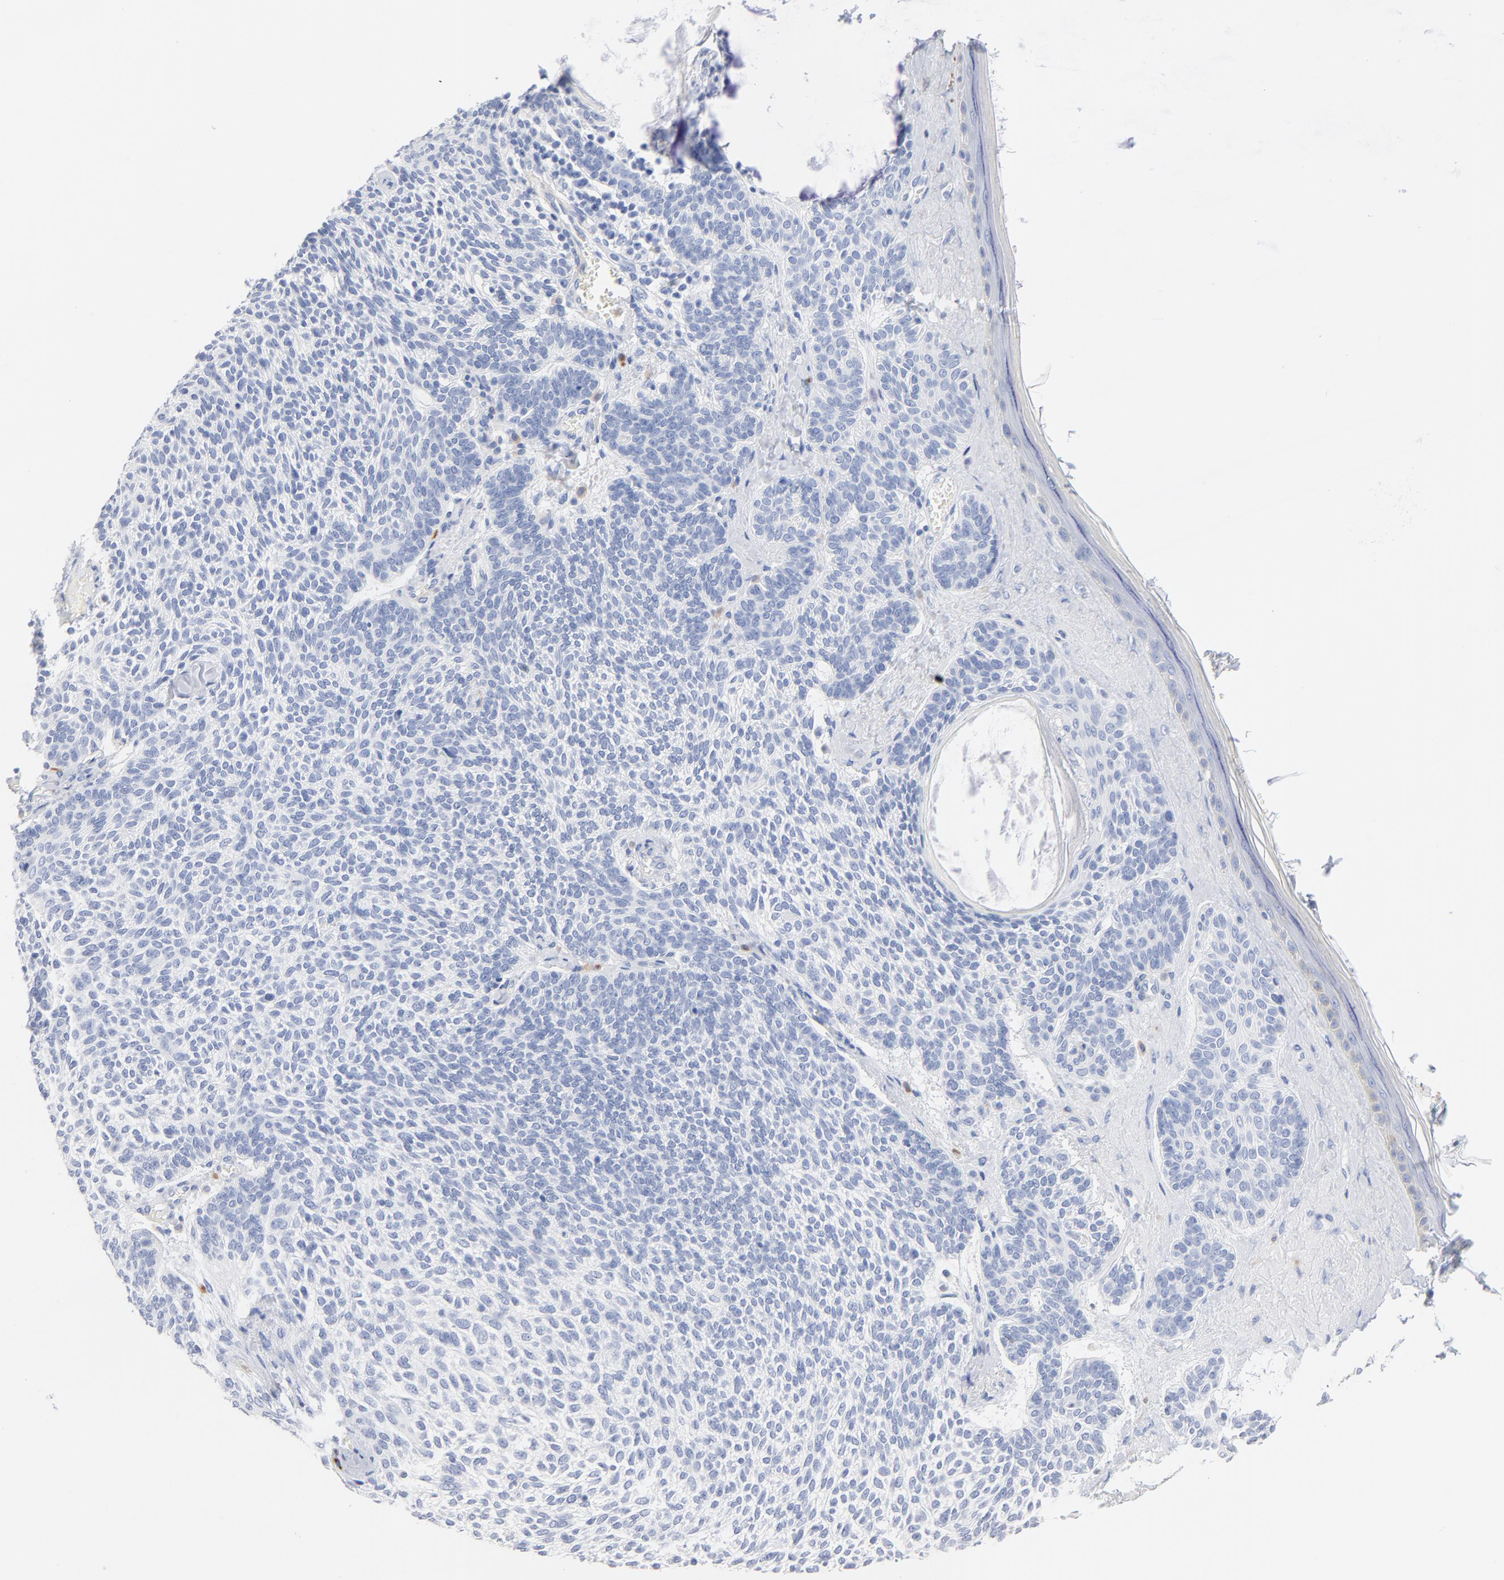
{"staining": {"intensity": "negative", "quantity": "none", "location": "none"}, "tissue": "skin cancer", "cell_type": "Tumor cells", "image_type": "cancer", "snomed": [{"axis": "morphology", "description": "Normal tissue, NOS"}, {"axis": "morphology", "description": "Basal cell carcinoma"}, {"axis": "topography", "description": "Skin"}], "caption": "A histopathology image of human skin basal cell carcinoma is negative for staining in tumor cells.", "gene": "AGTR1", "patient": {"sex": "female", "age": 70}}